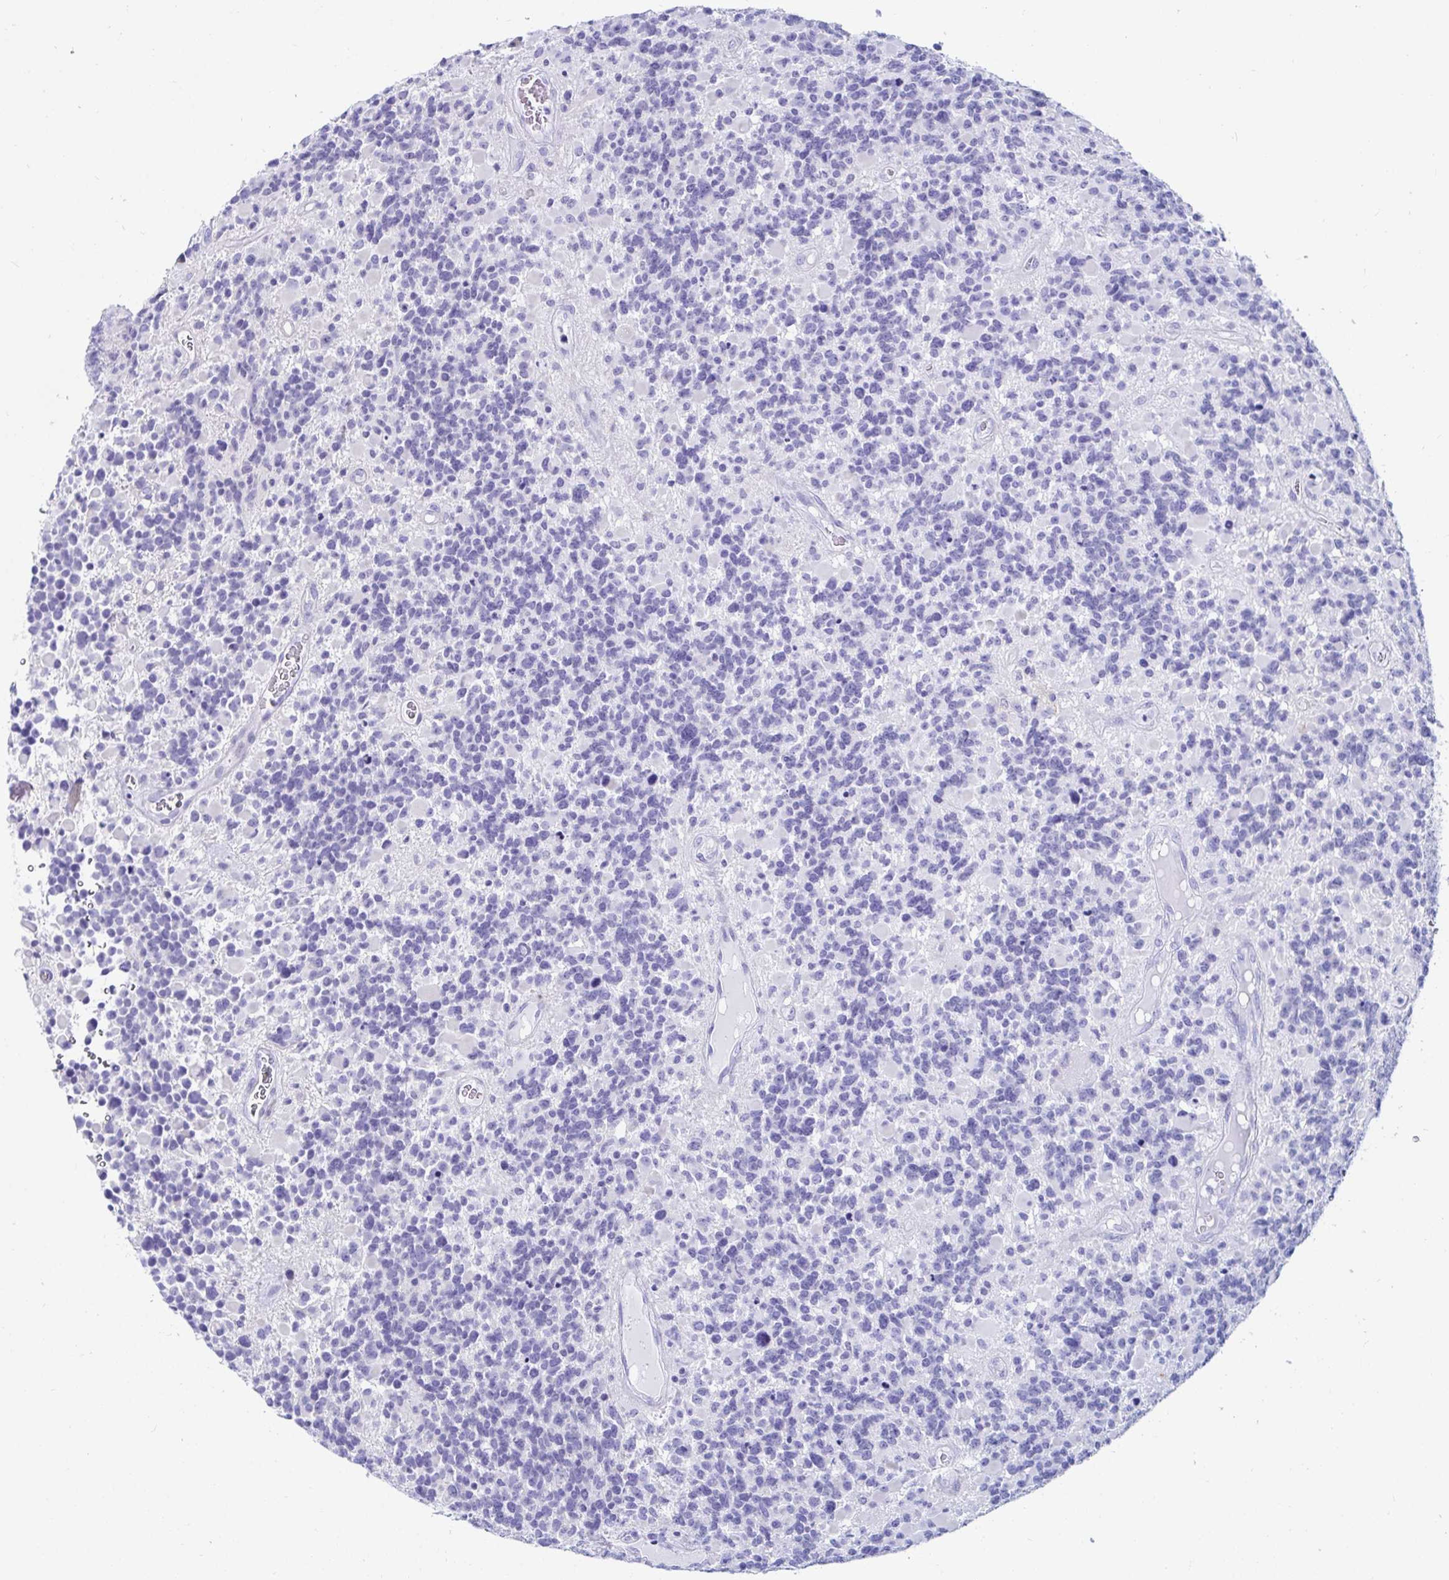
{"staining": {"intensity": "negative", "quantity": "none", "location": "none"}, "tissue": "glioma", "cell_type": "Tumor cells", "image_type": "cancer", "snomed": [{"axis": "morphology", "description": "Glioma, malignant, High grade"}, {"axis": "topography", "description": "Brain"}], "caption": "Glioma stained for a protein using immunohistochemistry shows no expression tumor cells.", "gene": "C4orf17", "patient": {"sex": "female", "age": 40}}